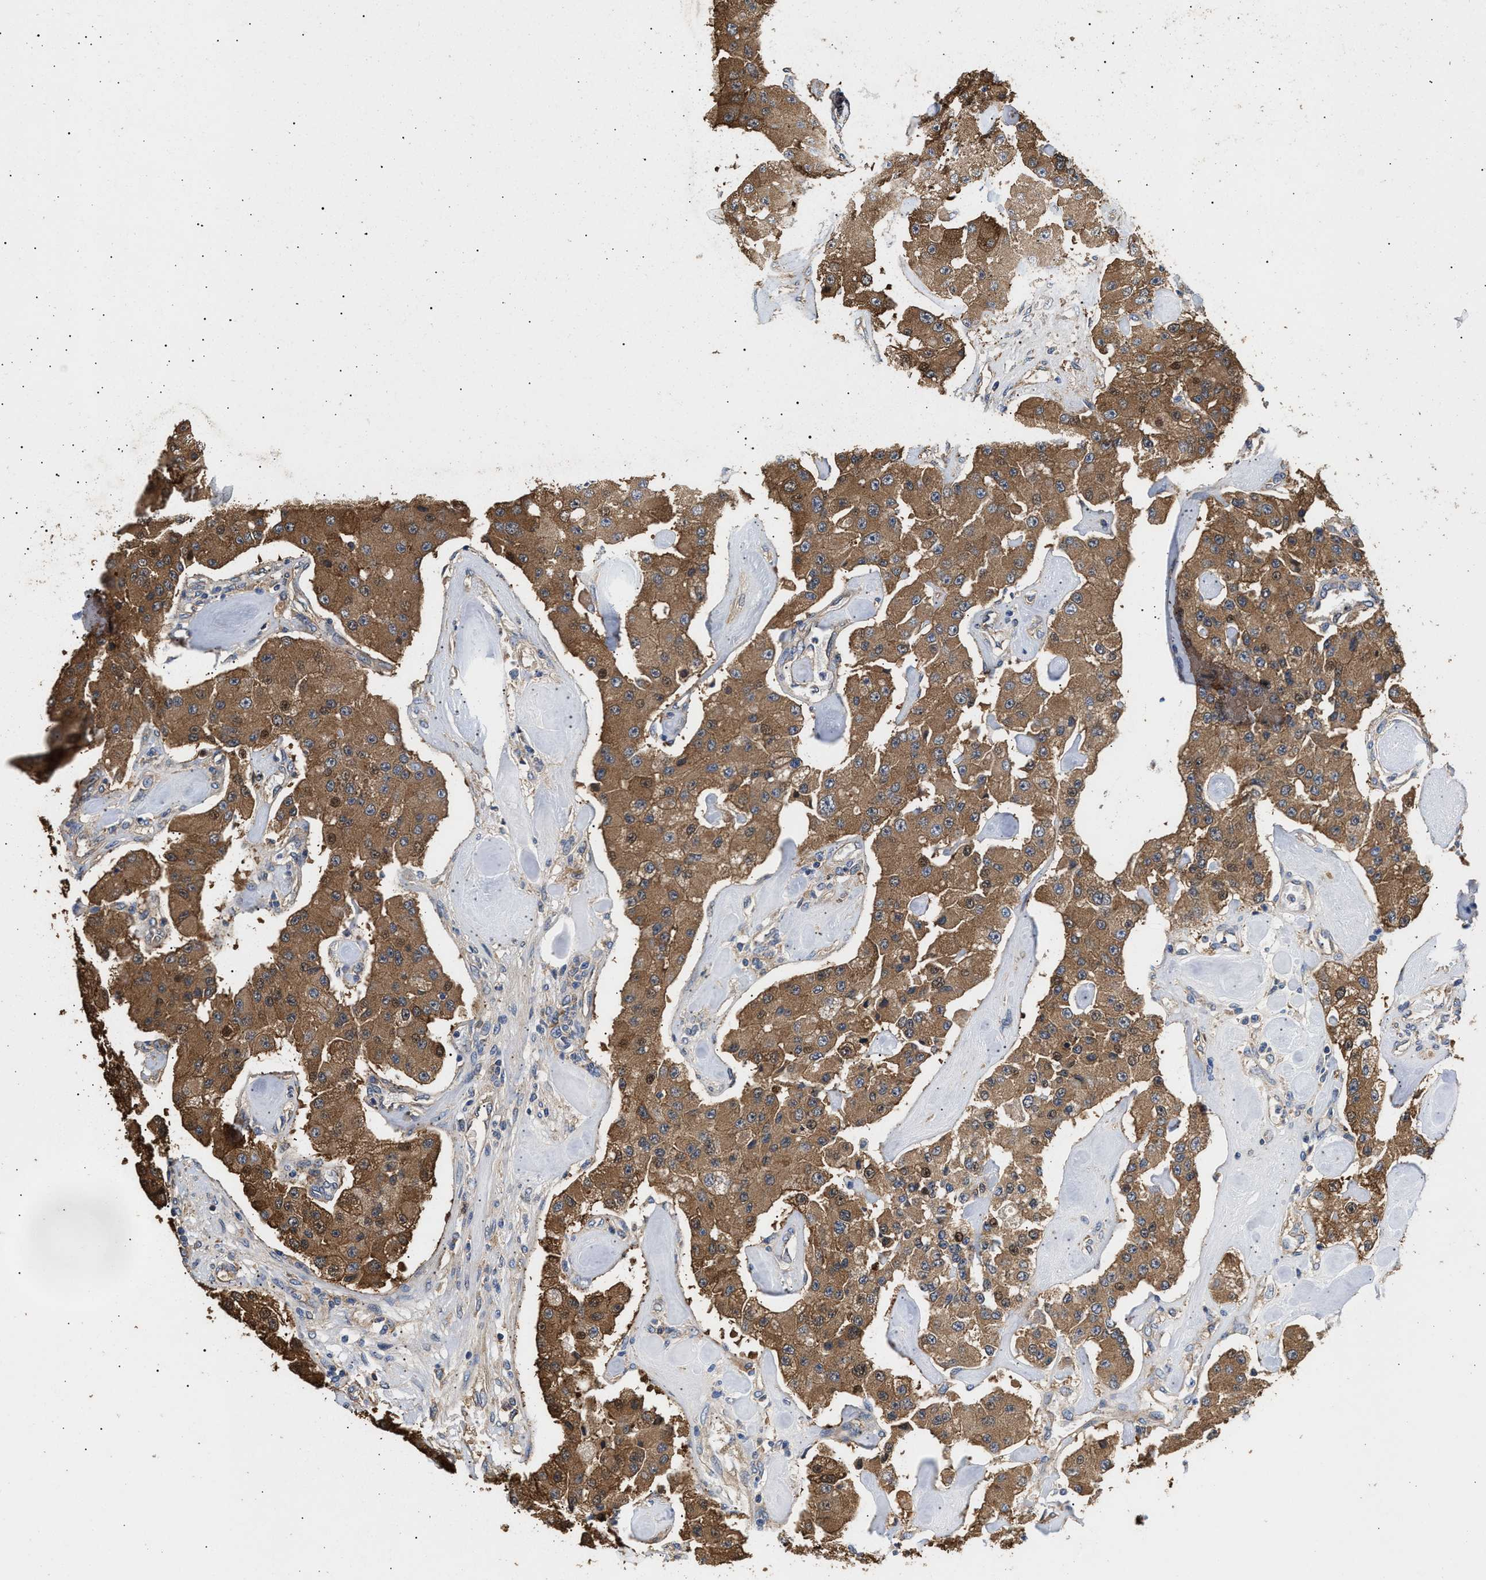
{"staining": {"intensity": "moderate", "quantity": ">75%", "location": "cytoplasmic/membranous"}, "tissue": "carcinoid", "cell_type": "Tumor cells", "image_type": "cancer", "snomed": [{"axis": "morphology", "description": "Carcinoid, malignant, NOS"}, {"axis": "topography", "description": "Pancreas"}], "caption": "IHC staining of carcinoid (malignant), which demonstrates medium levels of moderate cytoplasmic/membranous expression in about >75% of tumor cells indicating moderate cytoplasmic/membranous protein expression. The staining was performed using DAB (3,3'-diaminobenzidine) (brown) for protein detection and nuclei were counterstained in hematoxylin (blue).", "gene": "KLB", "patient": {"sex": "male", "age": 41}}